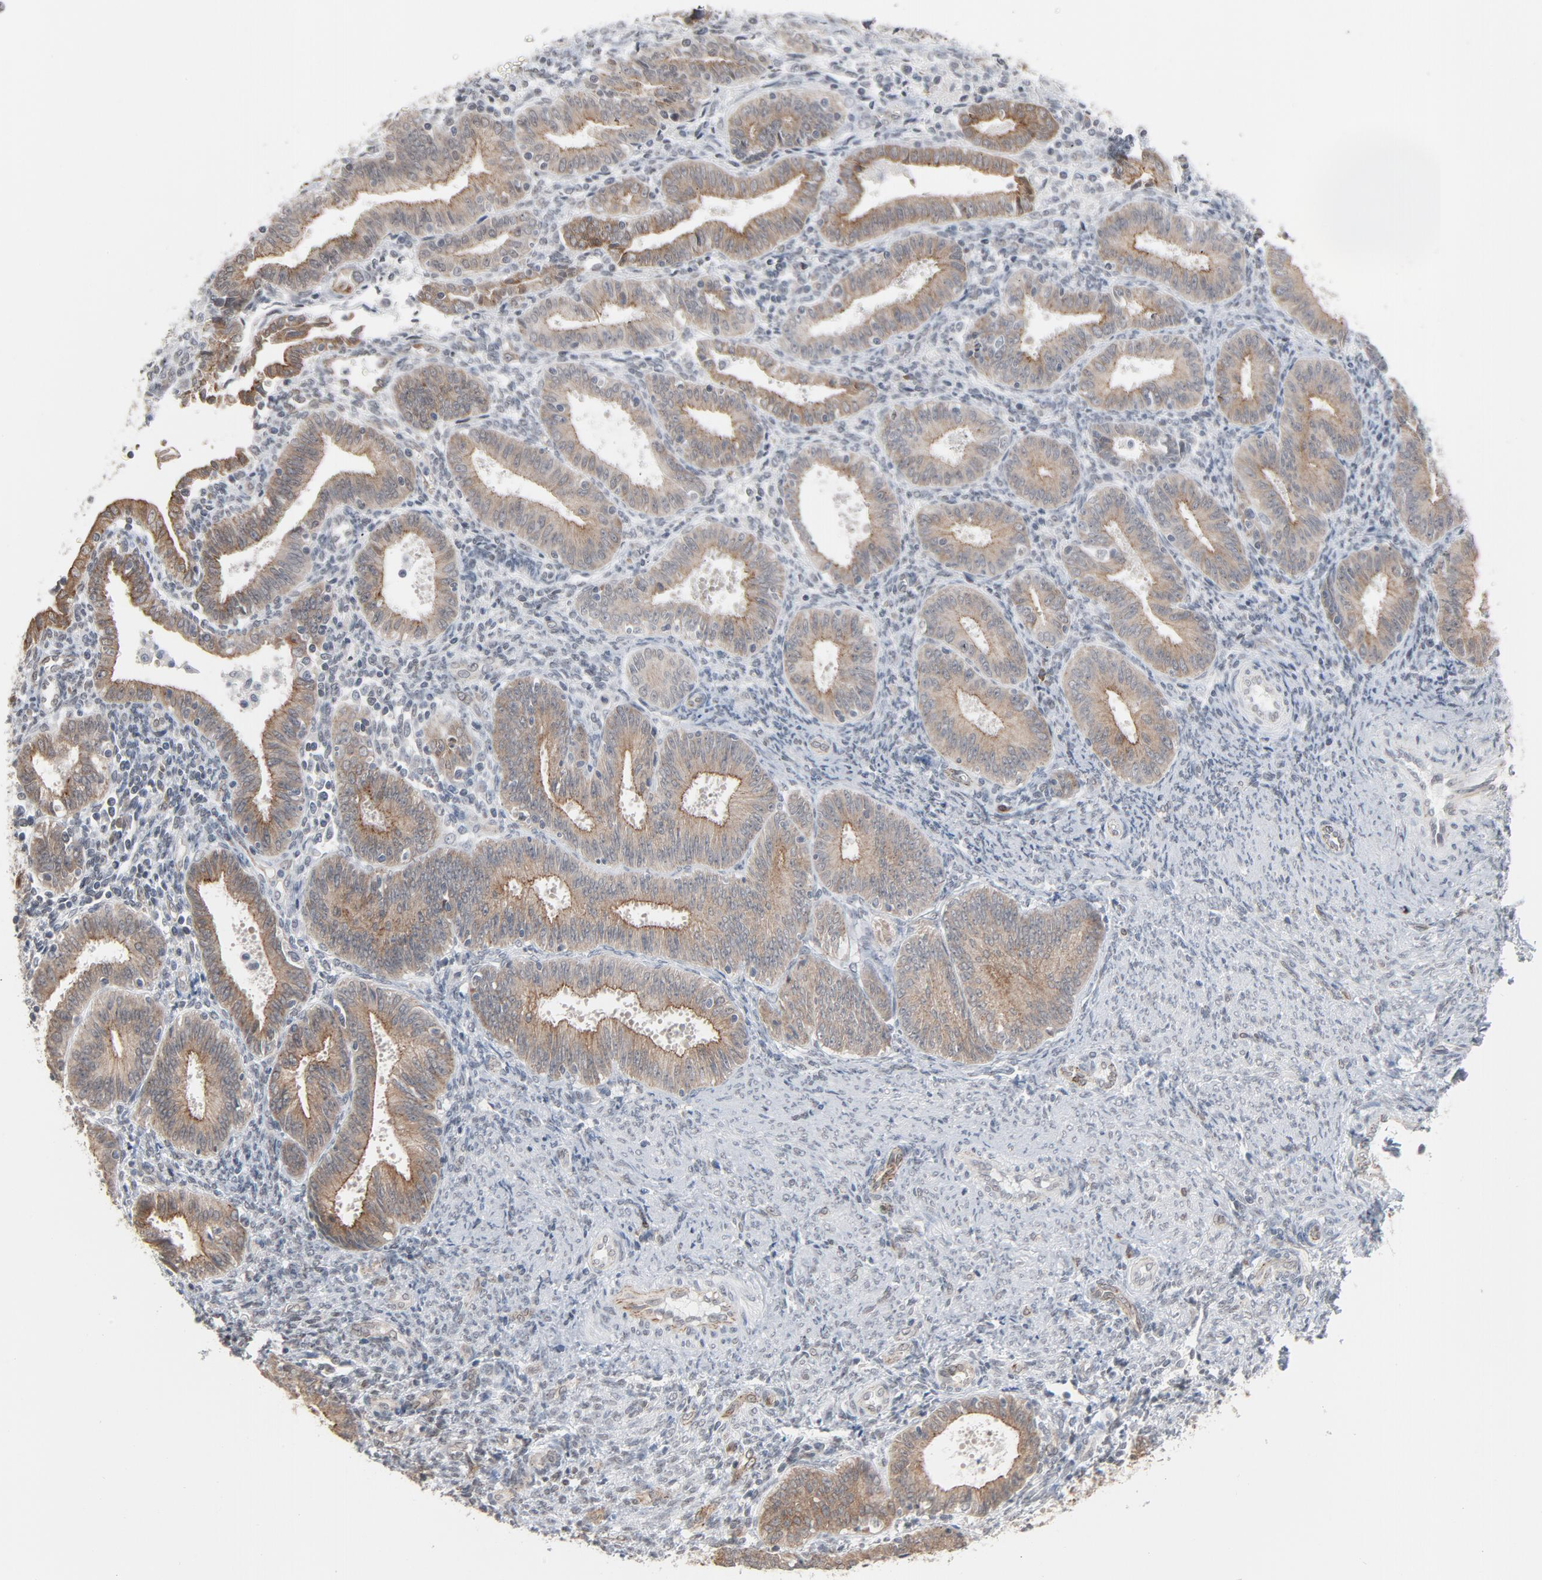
{"staining": {"intensity": "moderate", "quantity": ">75%", "location": "cytoplasmic/membranous"}, "tissue": "endometrial cancer", "cell_type": "Tumor cells", "image_type": "cancer", "snomed": [{"axis": "morphology", "description": "Adenocarcinoma, NOS"}, {"axis": "topography", "description": "Endometrium"}], "caption": "Tumor cells exhibit medium levels of moderate cytoplasmic/membranous expression in approximately >75% of cells in endometrial cancer (adenocarcinoma).", "gene": "ITPR3", "patient": {"sex": "female", "age": 42}}